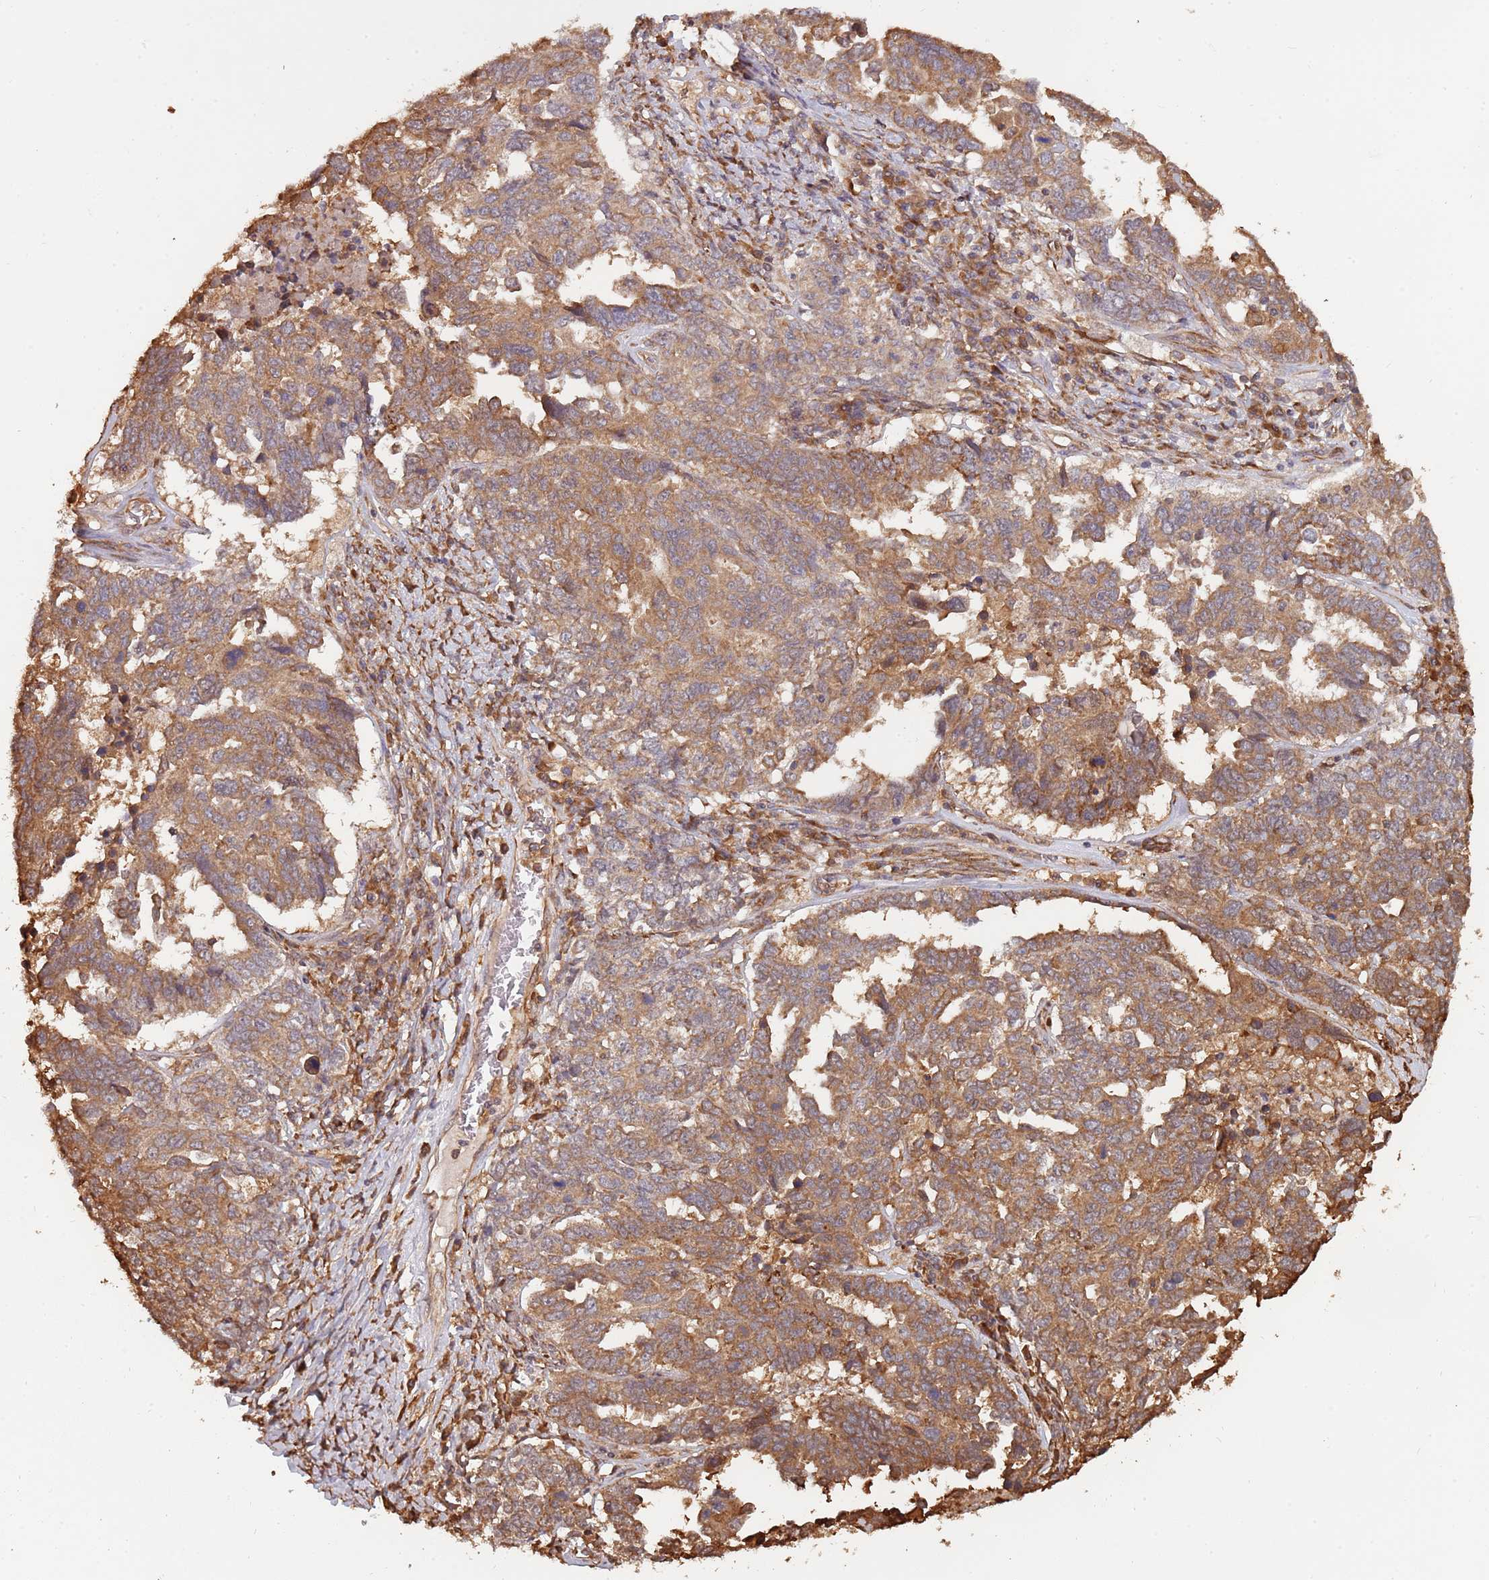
{"staining": {"intensity": "moderate", "quantity": ">75%", "location": "cytoplasmic/membranous"}, "tissue": "ovarian cancer", "cell_type": "Tumor cells", "image_type": "cancer", "snomed": [{"axis": "morphology", "description": "Carcinoma, endometroid"}, {"axis": "topography", "description": "Ovary"}], "caption": "A micrograph showing moderate cytoplasmic/membranous expression in about >75% of tumor cells in ovarian endometroid carcinoma, as visualized by brown immunohistochemical staining.", "gene": "COG4", "patient": {"sex": "female", "age": 62}}